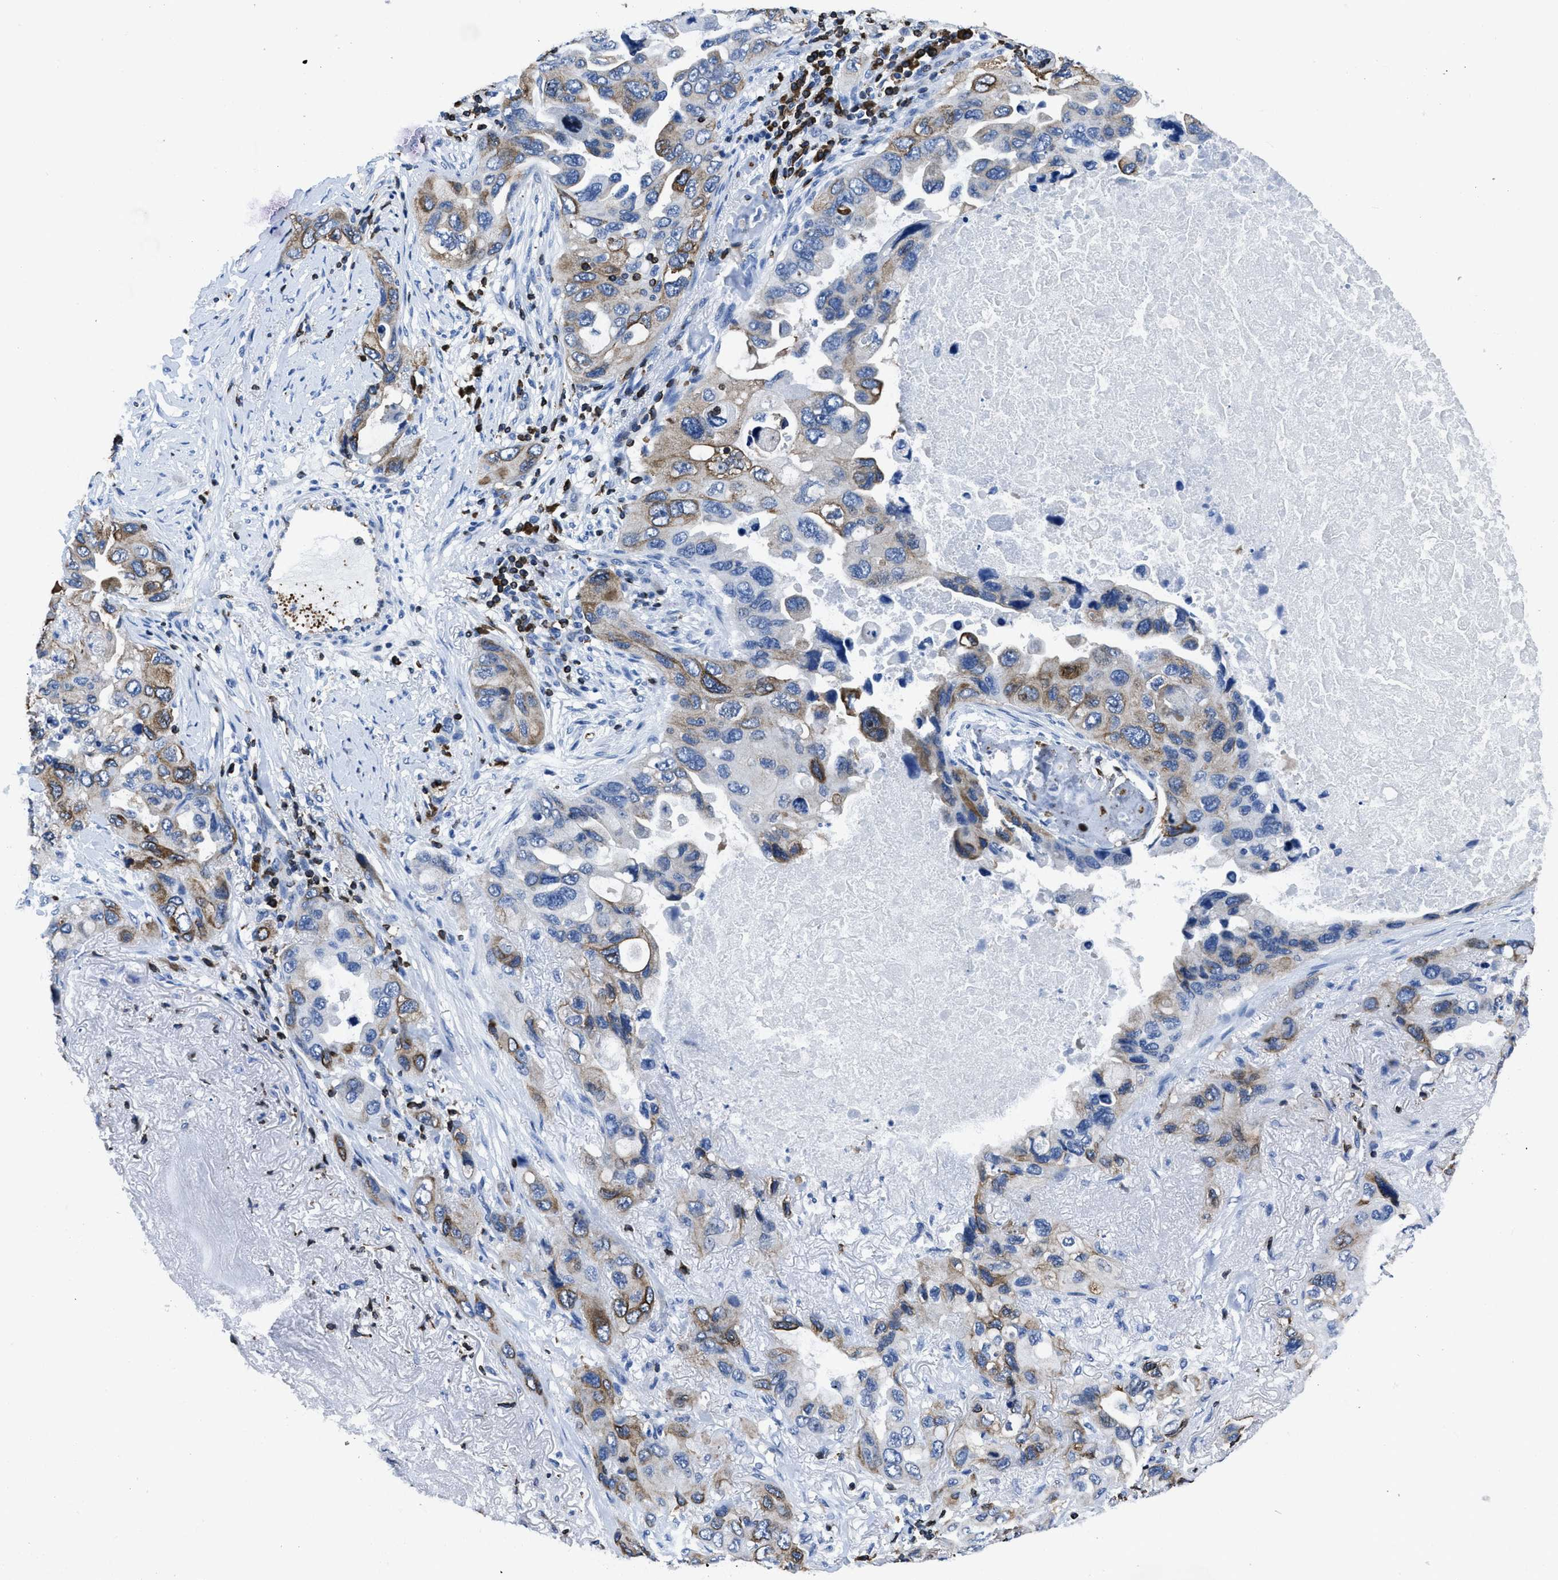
{"staining": {"intensity": "moderate", "quantity": "25%-75%", "location": "cytoplasmic/membranous"}, "tissue": "lung cancer", "cell_type": "Tumor cells", "image_type": "cancer", "snomed": [{"axis": "morphology", "description": "Squamous cell carcinoma, NOS"}, {"axis": "topography", "description": "Lung"}], "caption": "Protein staining reveals moderate cytoplasmic/membranous positivity in approximately 25%-75% of tumor cells in squamous cell carcinoma (lung).", "gene": "ITGA3", "patient": {"sex": "female", "age": 73}}